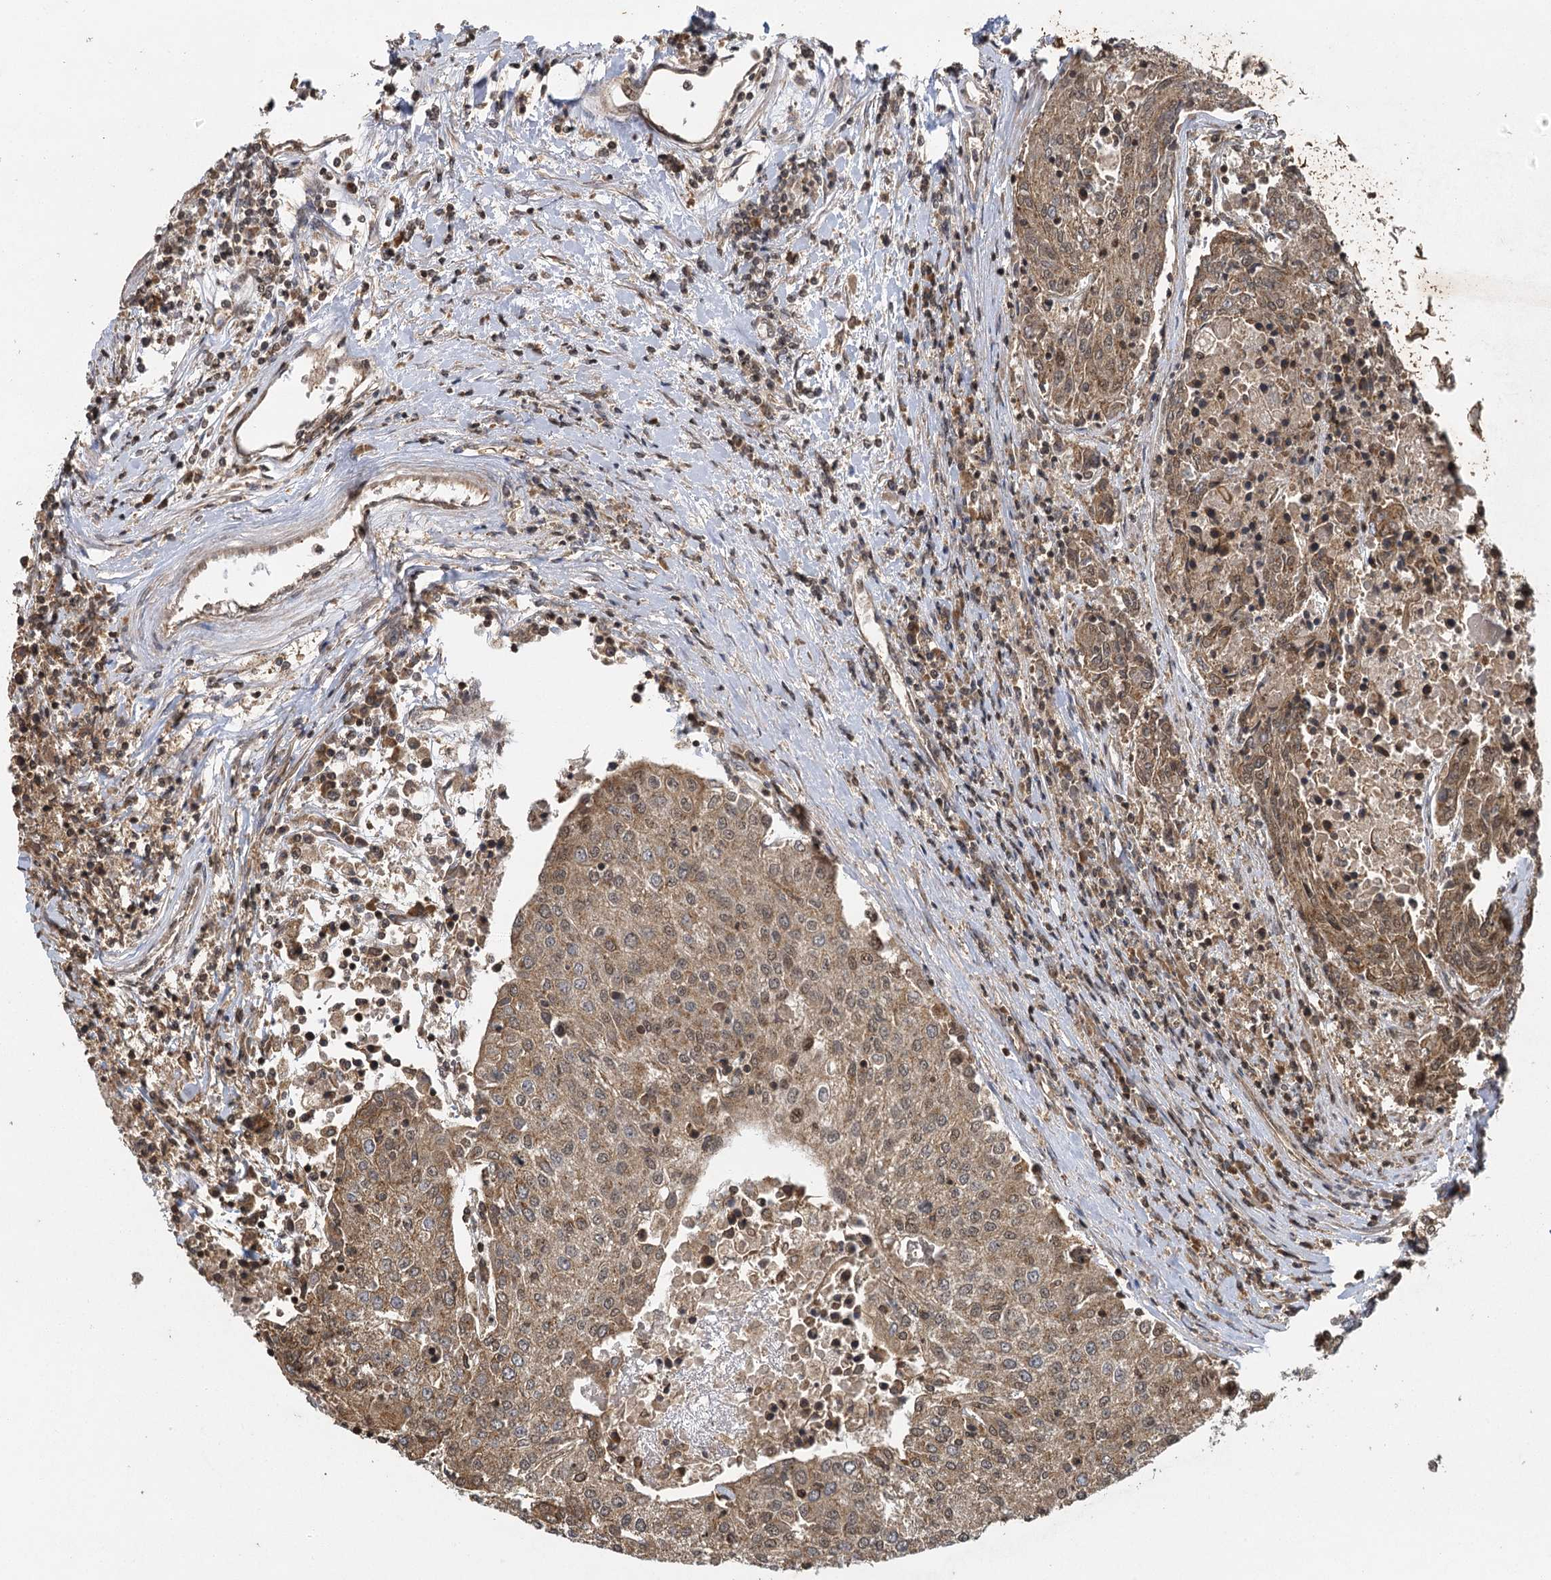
{"staining": {"intensity": "weak", "quantity": ">75%", "location": "cytoplasmic/membranous,nuclear"}, "tissue": "urothelial cancer", "cell_type": "Tumor cells", "image_type": "cancer", "snomed": [{"axis": "morphology", "description": "Urothelial carcinoma, High grade"}, {"axis": "topography", "description": "Urinary bladder"}], "caption": "Weak cytoplasmic/membranous and nuclear expression is seen in approximately >75% of tumor cells in urothelial cancer.", "gene": "IL11RA", "patient": {"sex": "female", "age": 85}}